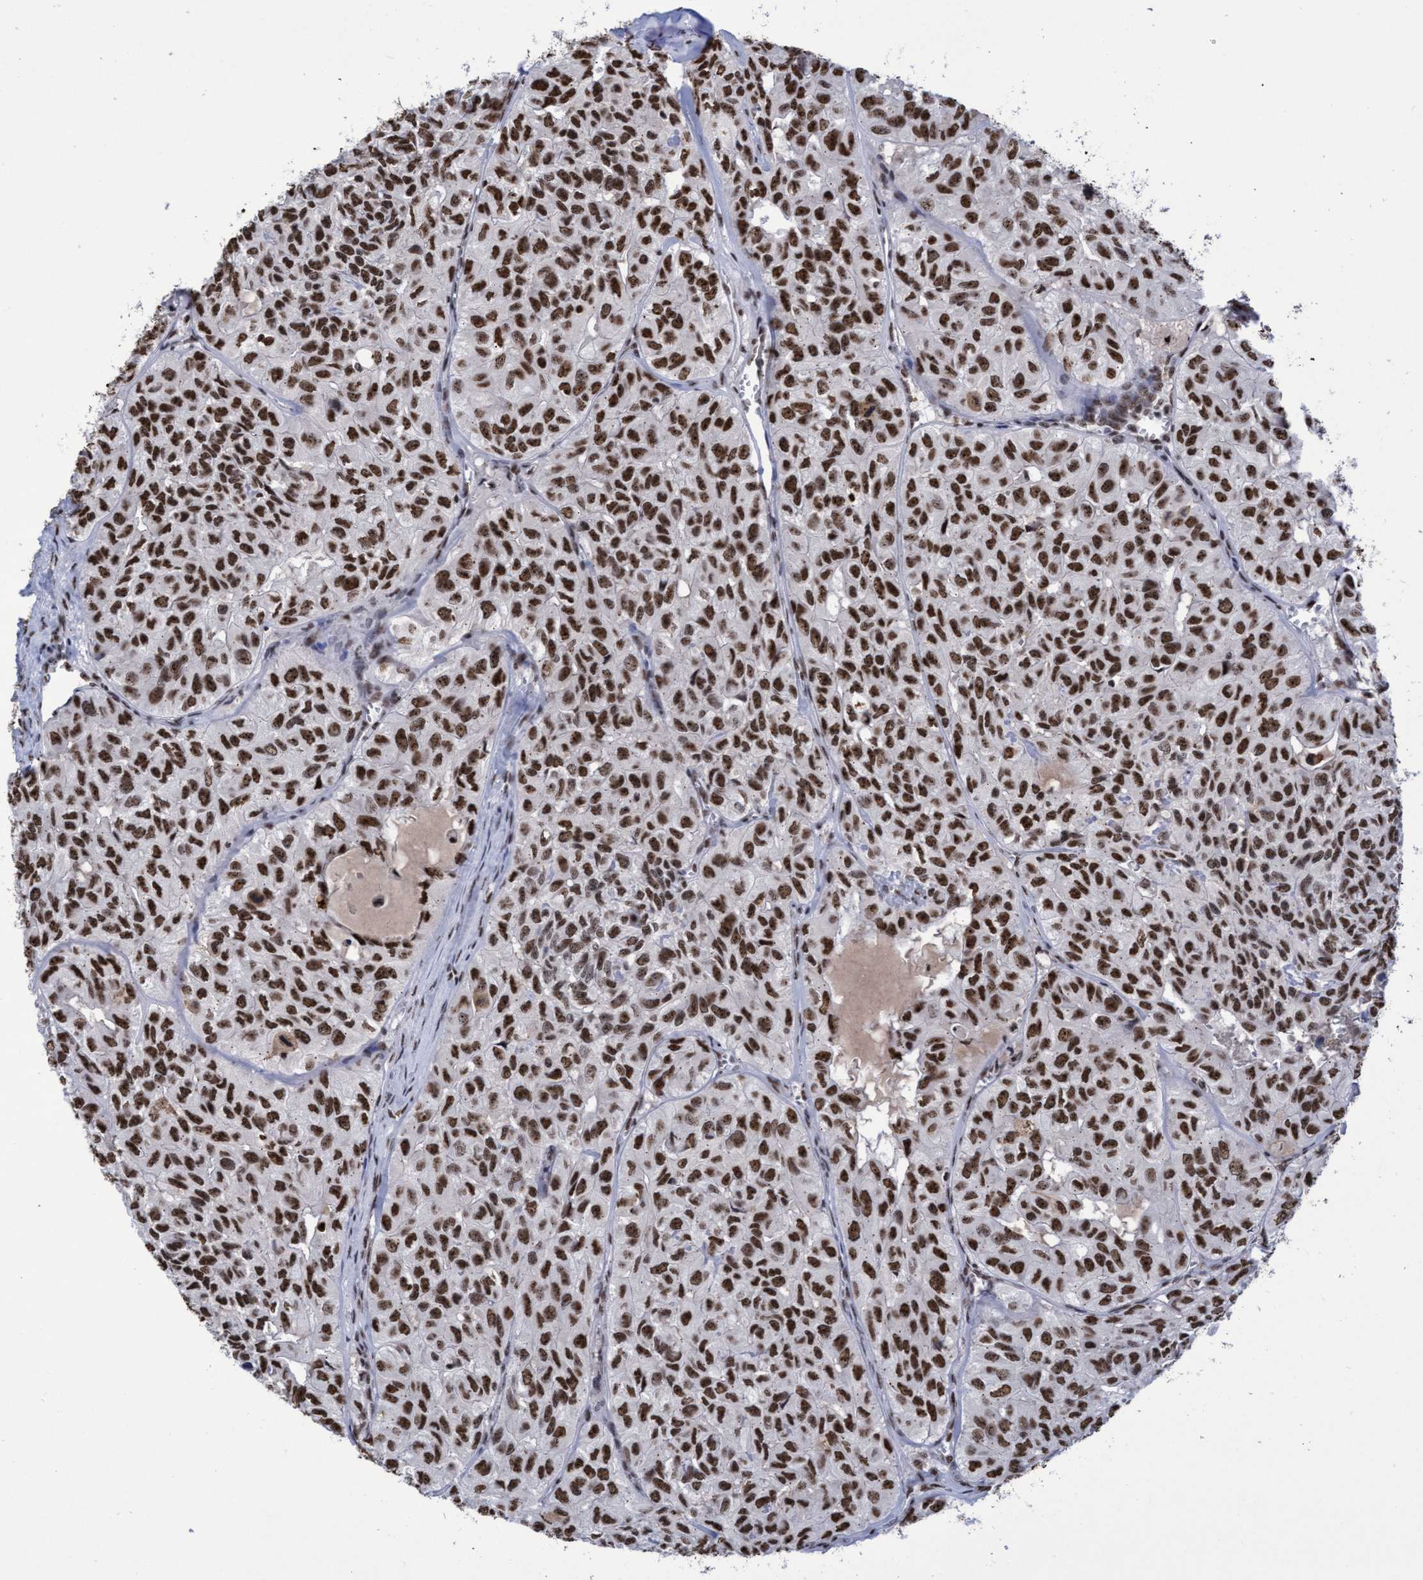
{"staining": {"intensity": "strong", "quantity": ">75%", "location": "nuclear"}, "tissue": "head and neck cancer", "cell_type": "Tumor cells", "image_type": "cancer", "snomed": [{"axis": "morphology", "description": "Adenocarcinoma, NOS"}, {"axis": "topography", "description": "Salivary gland, NOS"}, {"axis": "topography", "description": "Head-Neck"}], "caption": "Protein analysis of head and neck cancer tissue reveals strong nuclear staining in approximately >75% of tumor cells. (IHC, brightfield microscopy, high magnification).", "gene": "EFCAB10", "patient": {"sex": "female", "age": 76}}